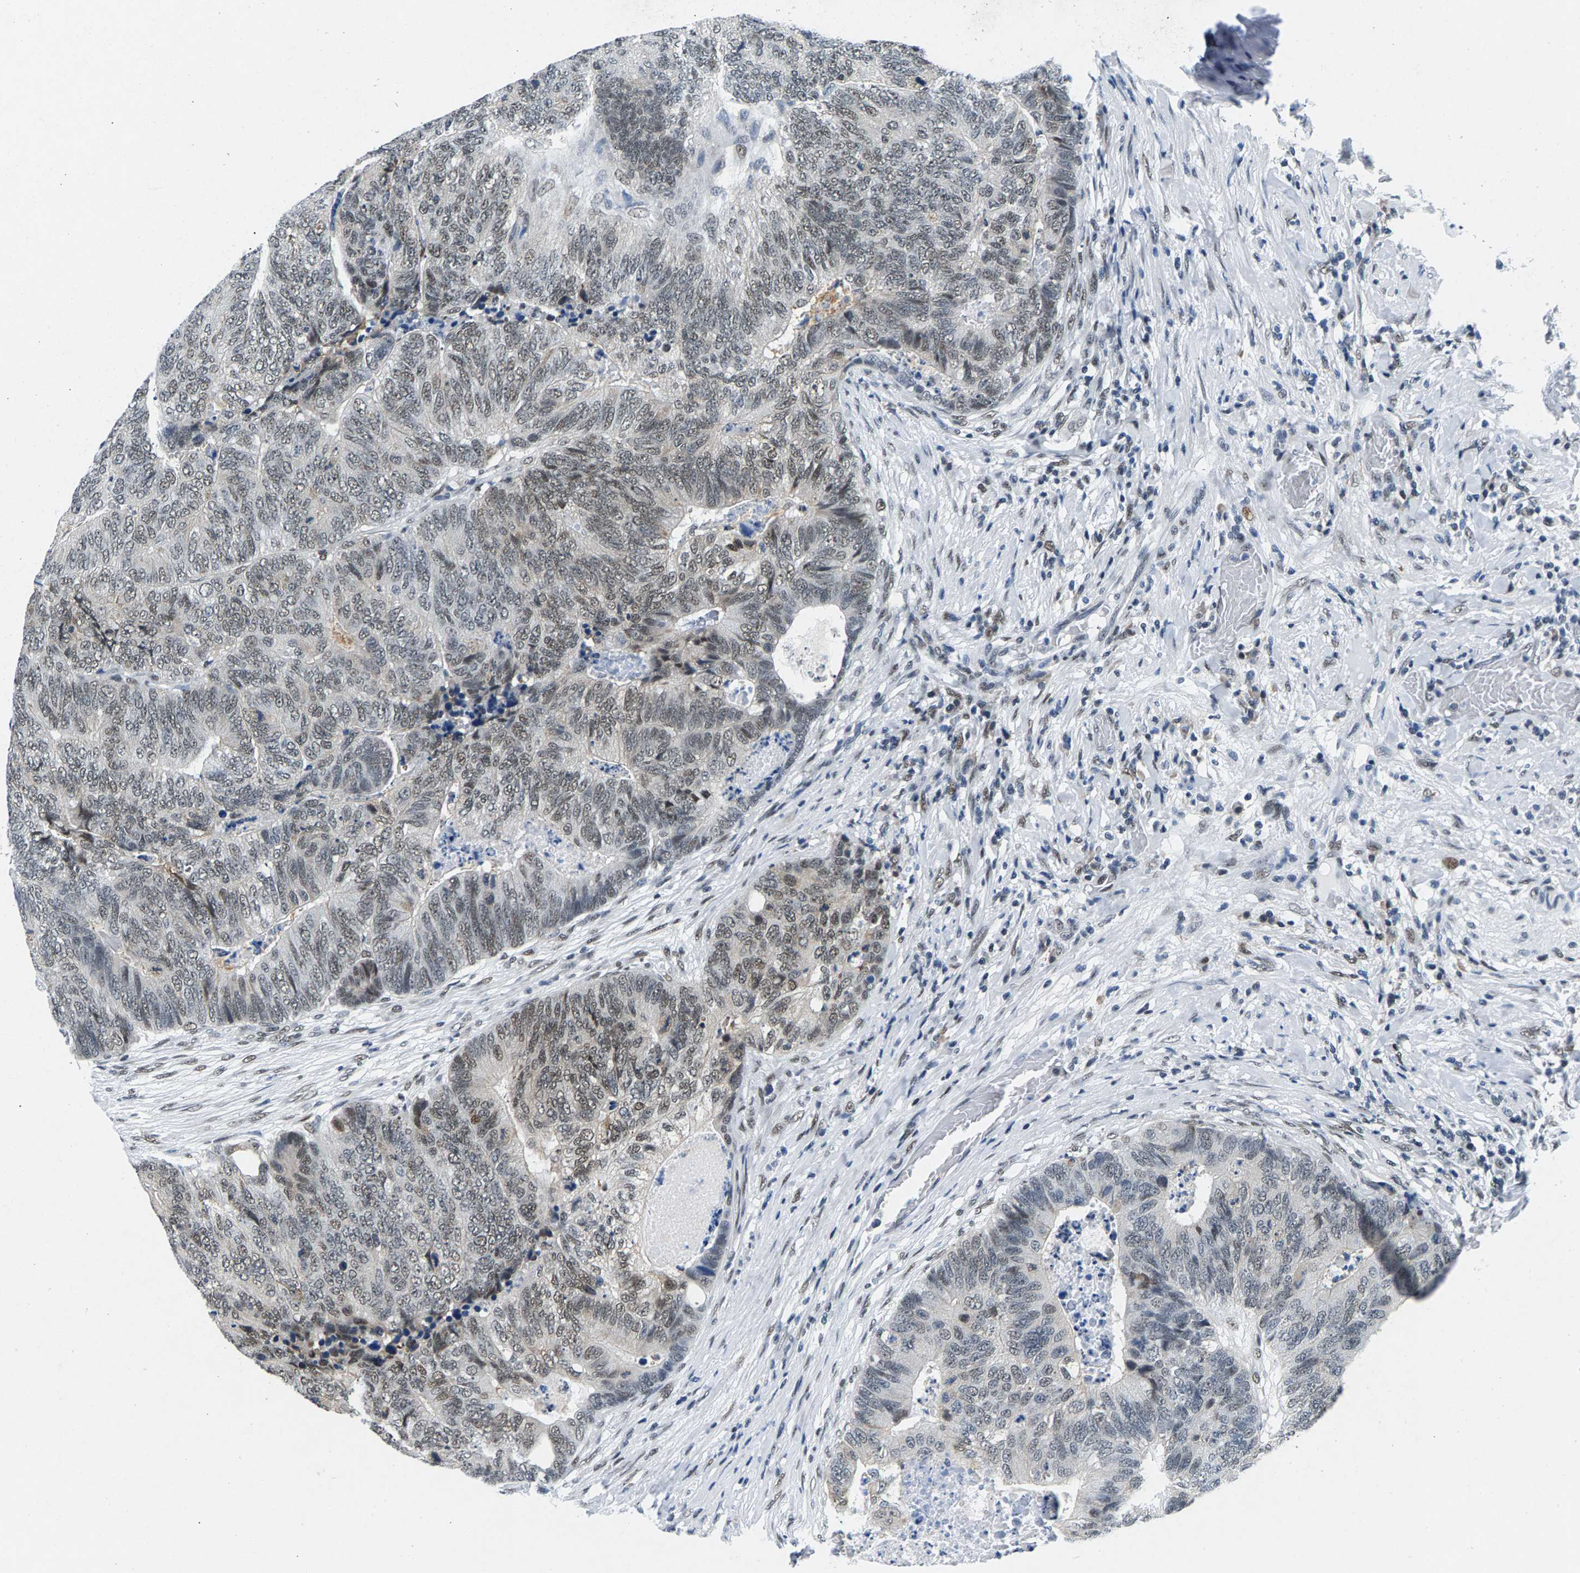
{"staining": {"intensity": "weak", "quantity": ">75%", "location": "nuclear"}, "tissue": "colorectal cancer", "cell_type": "Tumor cells", "image_type": "cancer", "snomed": [{"axis": "morphology", "description": "Adenocarcinoma, NOS"}, {"axis": "topography", "description": "Colon"}], "caption": "Human colorectal cancer (adenocarcinoma) stained with a brown dye reveals weak nuclear positive positivity in about >75% of tumor cells.", "gene": "ATF2", "patient": {"sex": "female", "age": 67}}